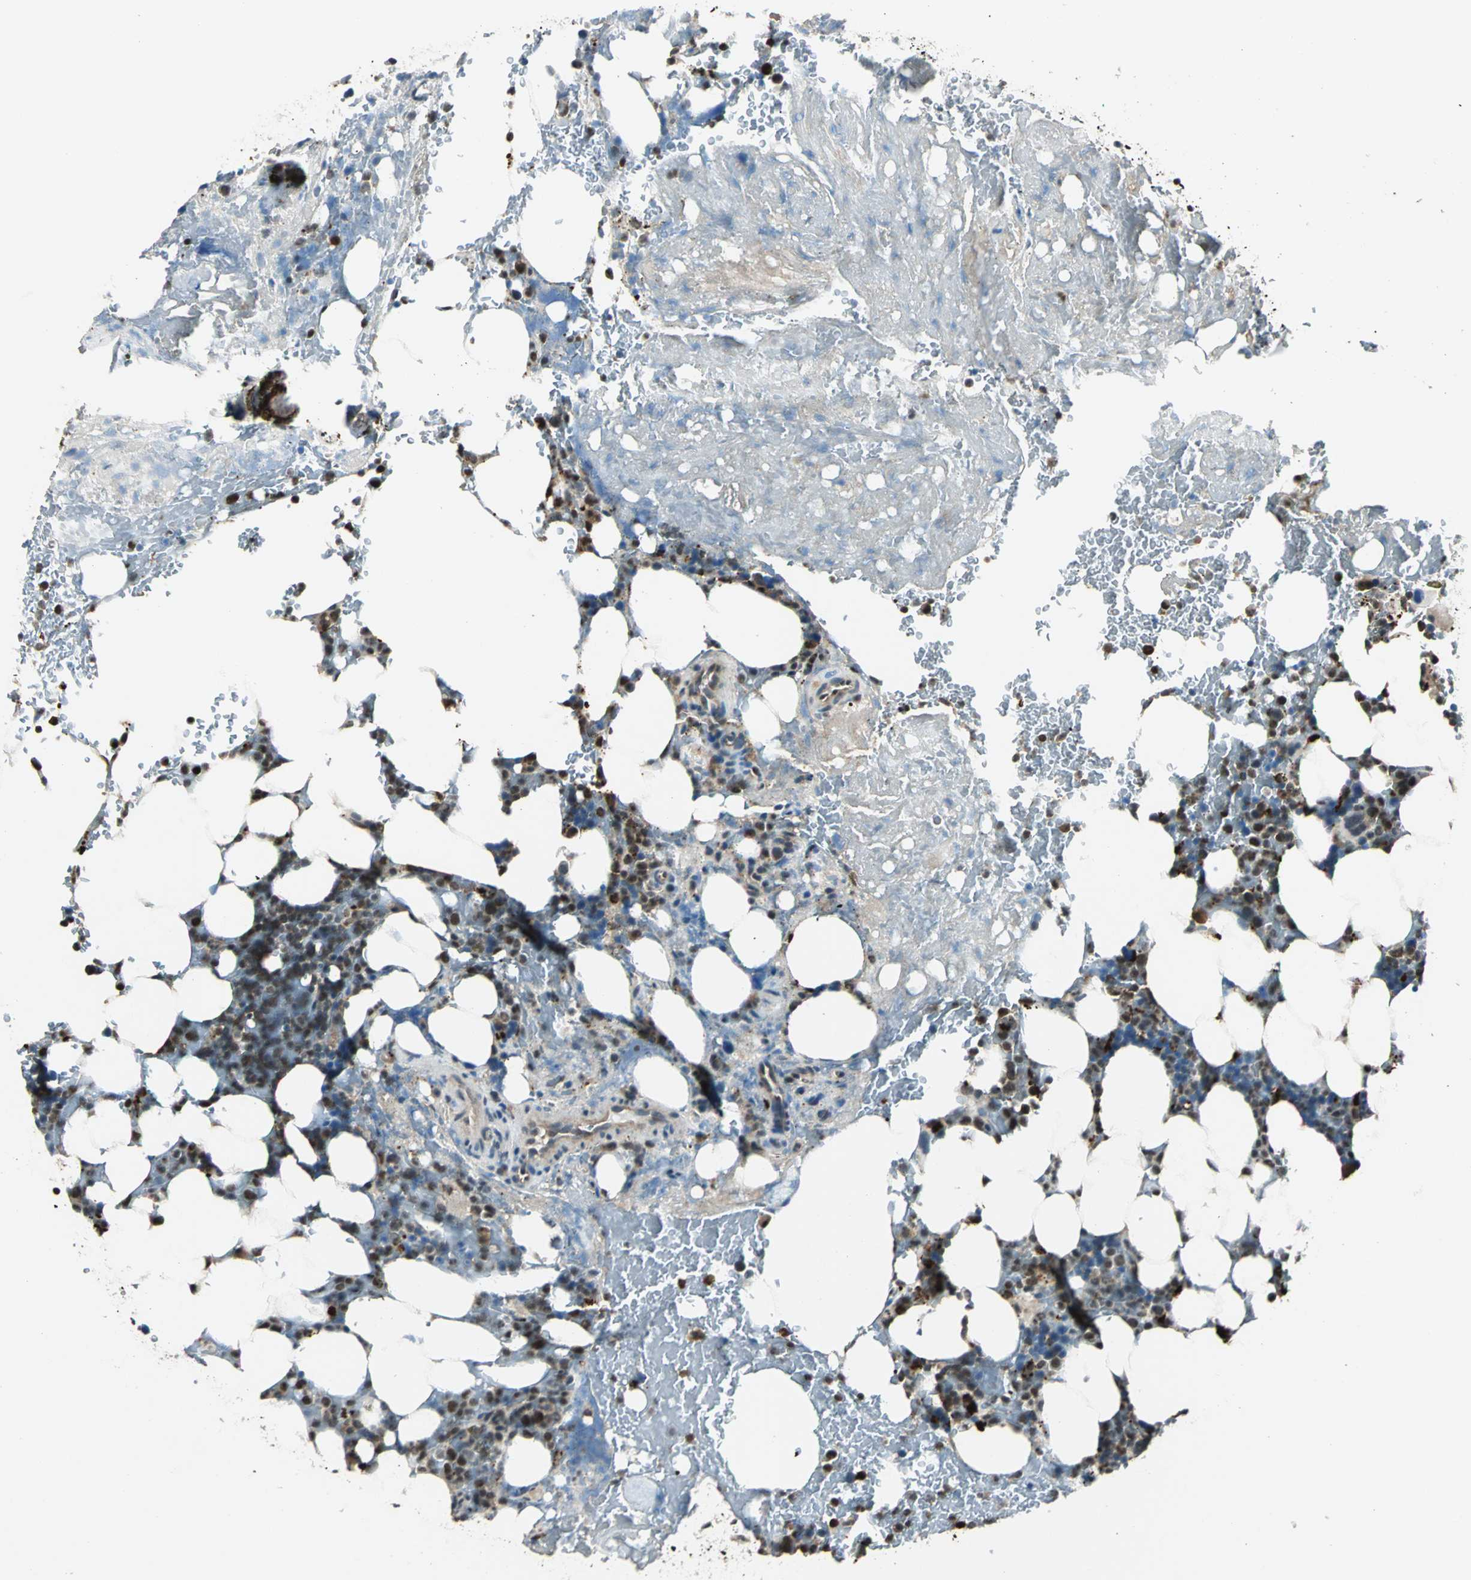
{"staining": {"intensity": "moderate", "quantity": "25%-75%", "location": "cytoplasmic/membranous,nuclear"}, "tissue": "bone marrow", "cell_type": "Hematopoietic cells", "image_type": "normal", "snomed": [{"axis": "morphology", "description": "Normal tissue, NOS"}, {"axis": "topography", "description": "Bone marrow"}], "caption": "Approximately 25%-75% of hematopoietic cells in benign bone marrow show moderate cytoplasmic/membranous,nuclear protein expression as visualized by brown immunohistochemical staining.", "gene": "PPP1R13L", "patient": {"sex": "female", "age": 73}}